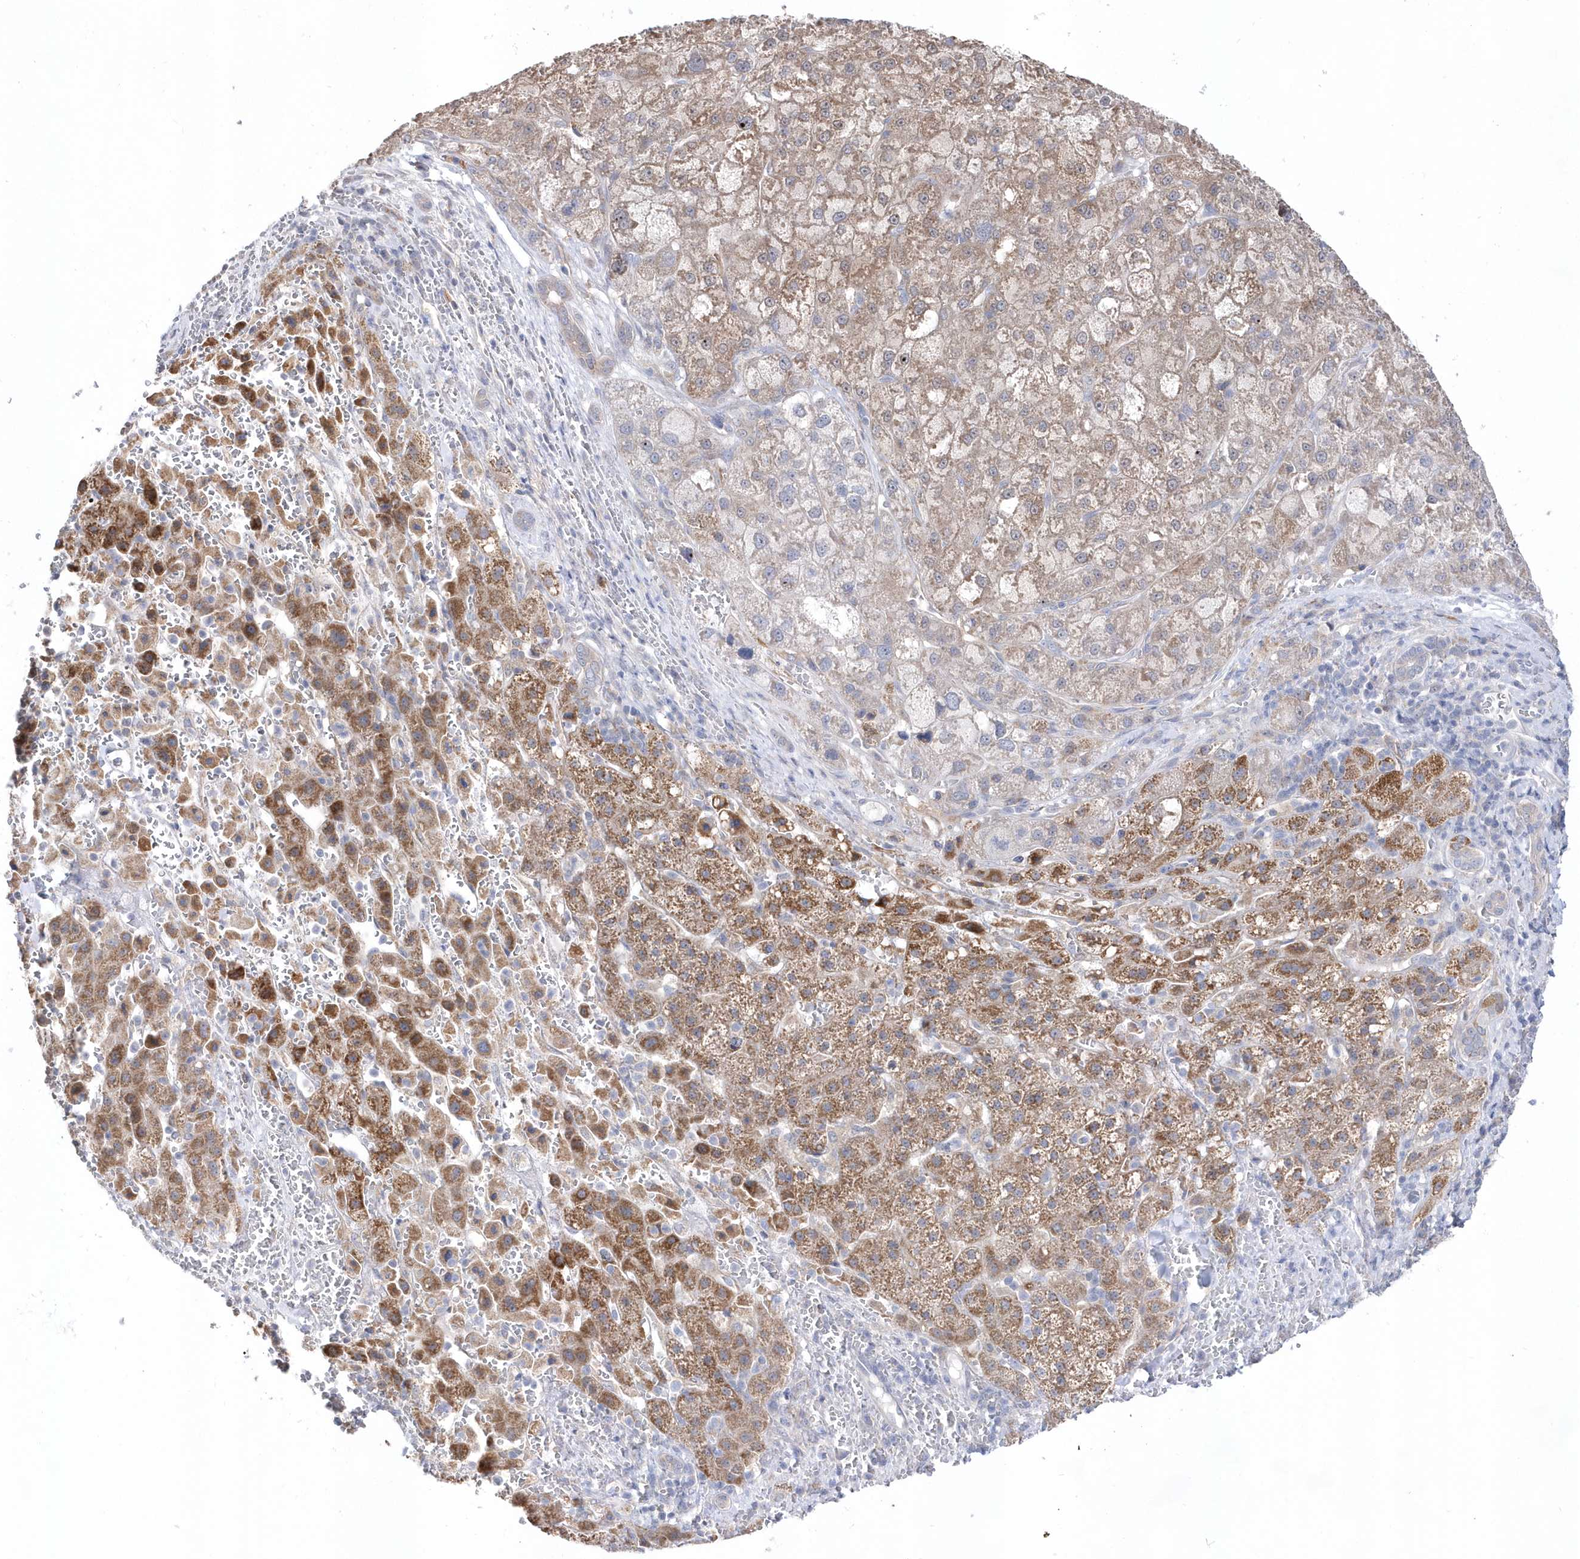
{"staining": {"intensity": "moderate", "quantity": ">75%", "location": "cytoplasmic/membranous"}, "tissue": "liver cancer", "cell_type": "Tumor cells", "image_type": "cancer", "snomed": [{"axis": "morphology", "description": "Carcinoma, Hepatocellular, NOS"}, {"axis": "topography", "description": "Liver"}], "caption": "A micrograph of liver cancer stained for a protein shows moderate cytoplasmic/membranous brown staining in tumor cells.", "gene": "BDH2", "patient": {"sex": "male", "age": 57}}